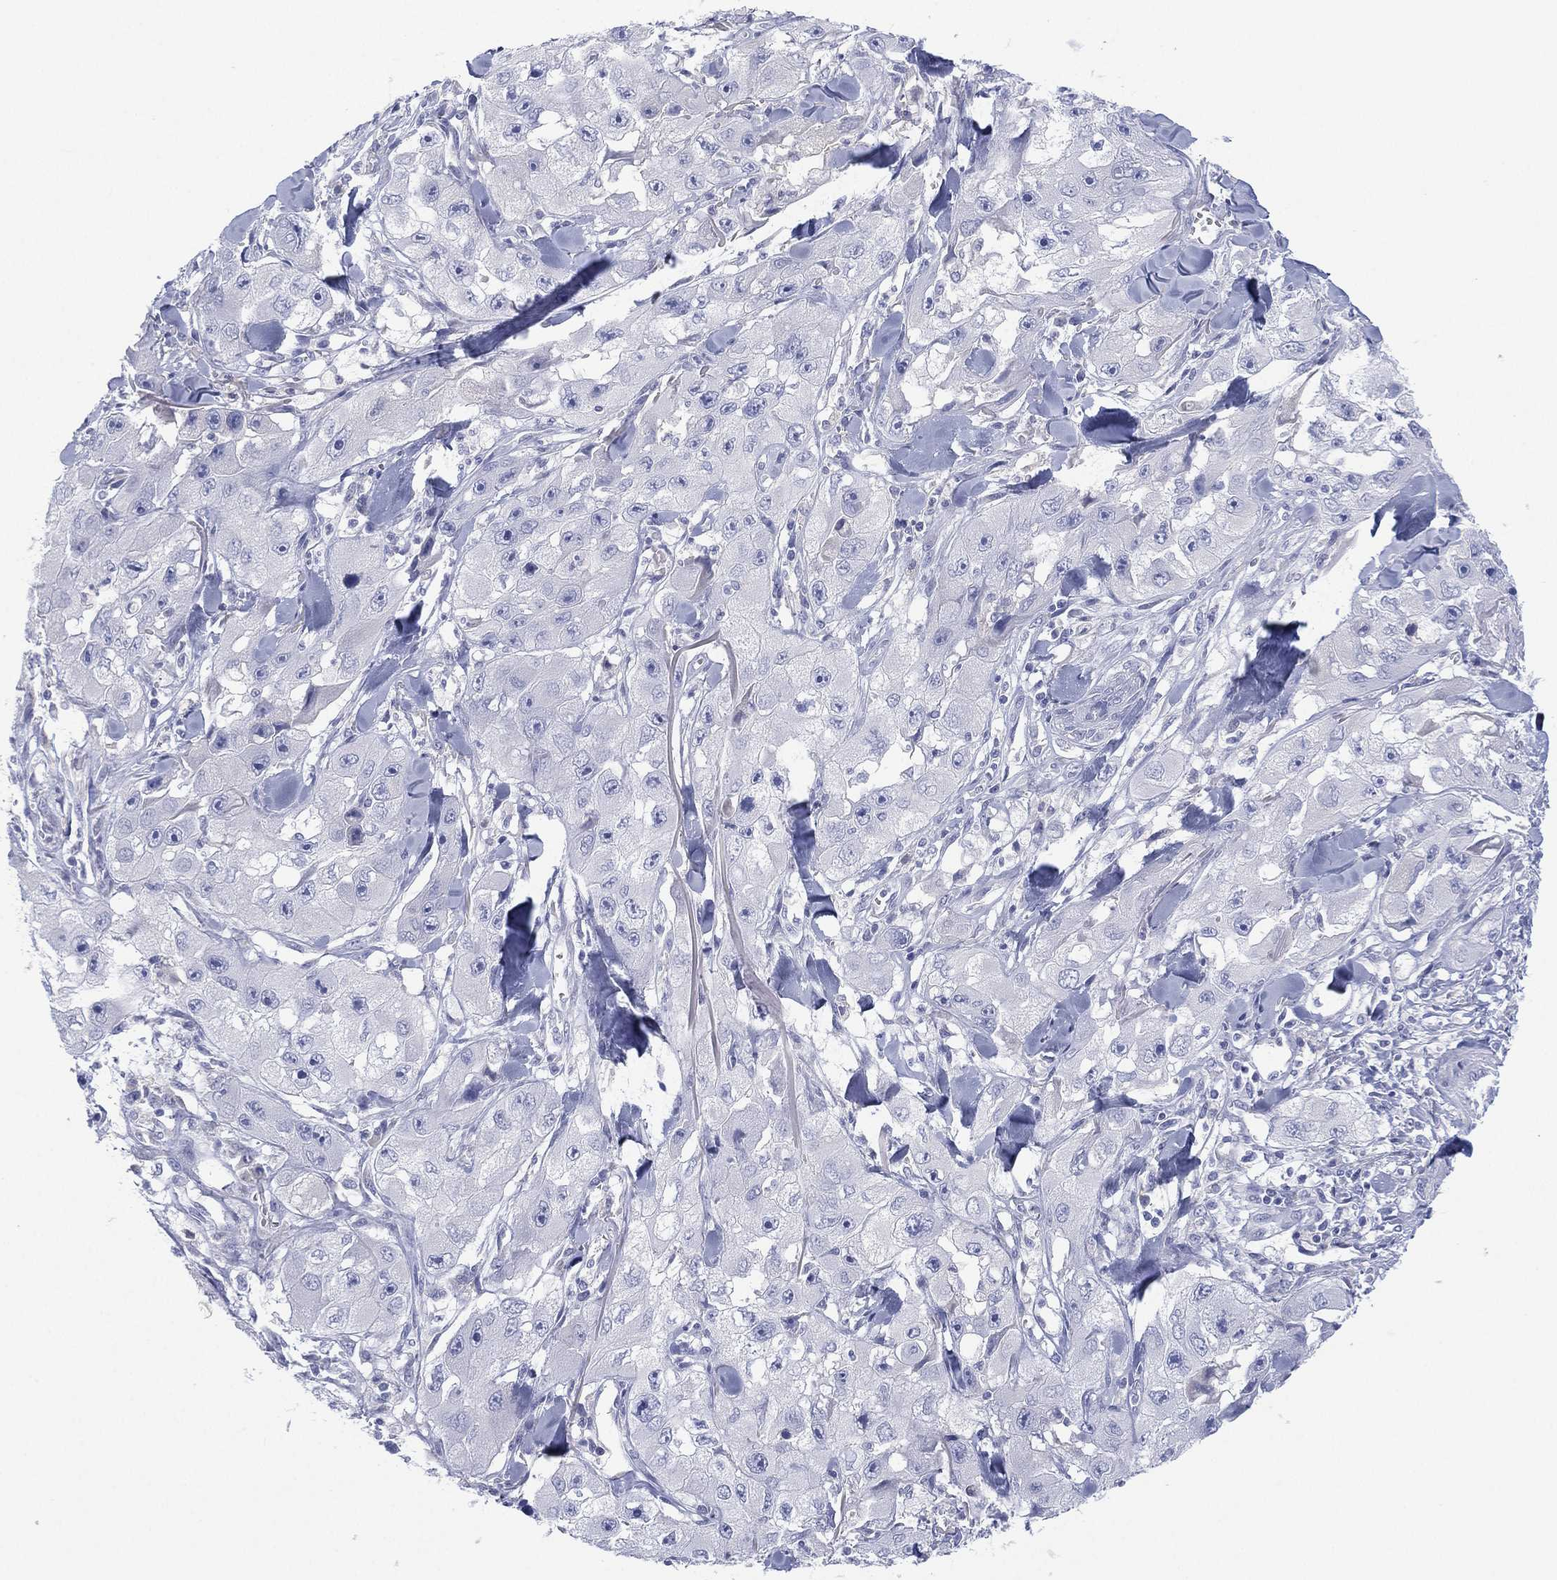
{"staining": {"intensity": "negative", "quantity": "none", "location": "none"}, "tissue": "skin cancer", "cell_type": "Tumor cells", "image_type": "cancer", "snomed": [{"axis": "morphology", "description": "Squamous cell carcinoma, NOS"}, {"axis": "topography", "description": "Skin"}, {"axis": "topography", "description": "Subcutis"}], "caption": "This is a photomicrograph of IHC staining of skin squamous cell carcinoma, which shows no staining in tumor cells.", "gene": "CYP2D6", "patient": {"sex": "male", "age": 73}}